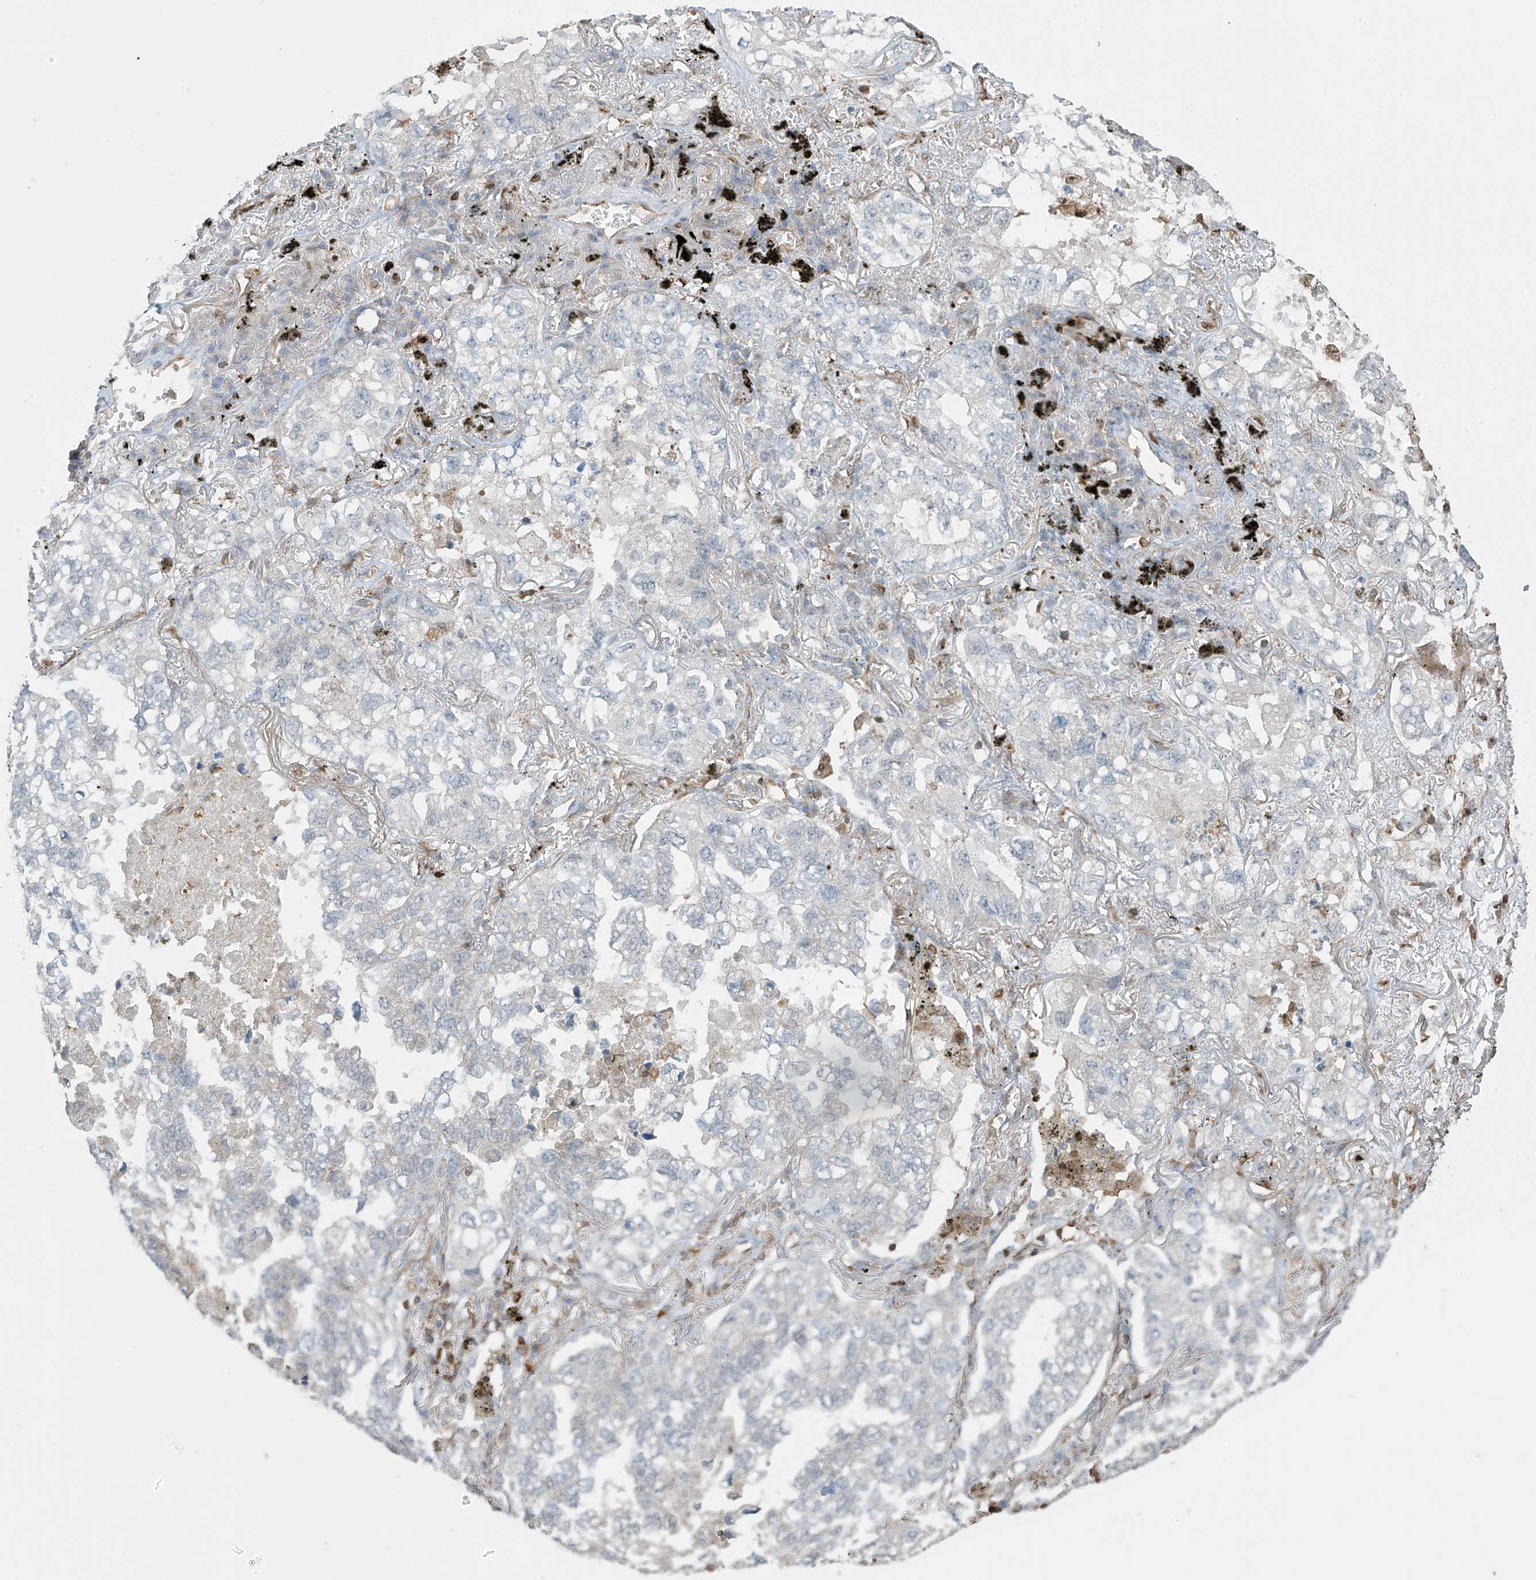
{"staining": {"intensity": "negative", "quantity": "none", "location": "none"}, "tissue": "lung cancer", "cell_type": "Tumor cells", "image_type": "cancer", "snomed": [{"axis": "morphology", "description": "Adenocarcinoma, NOS"}, {"axis": "topography", "description": "Lung"}], "caption": "Lung adenocarcinoma stained for a protein using immunohistochemistry exhibits no staining tumor cells.", "gene": "SH3BGRL3", "patient": {"sex": "male", "age": 65}}